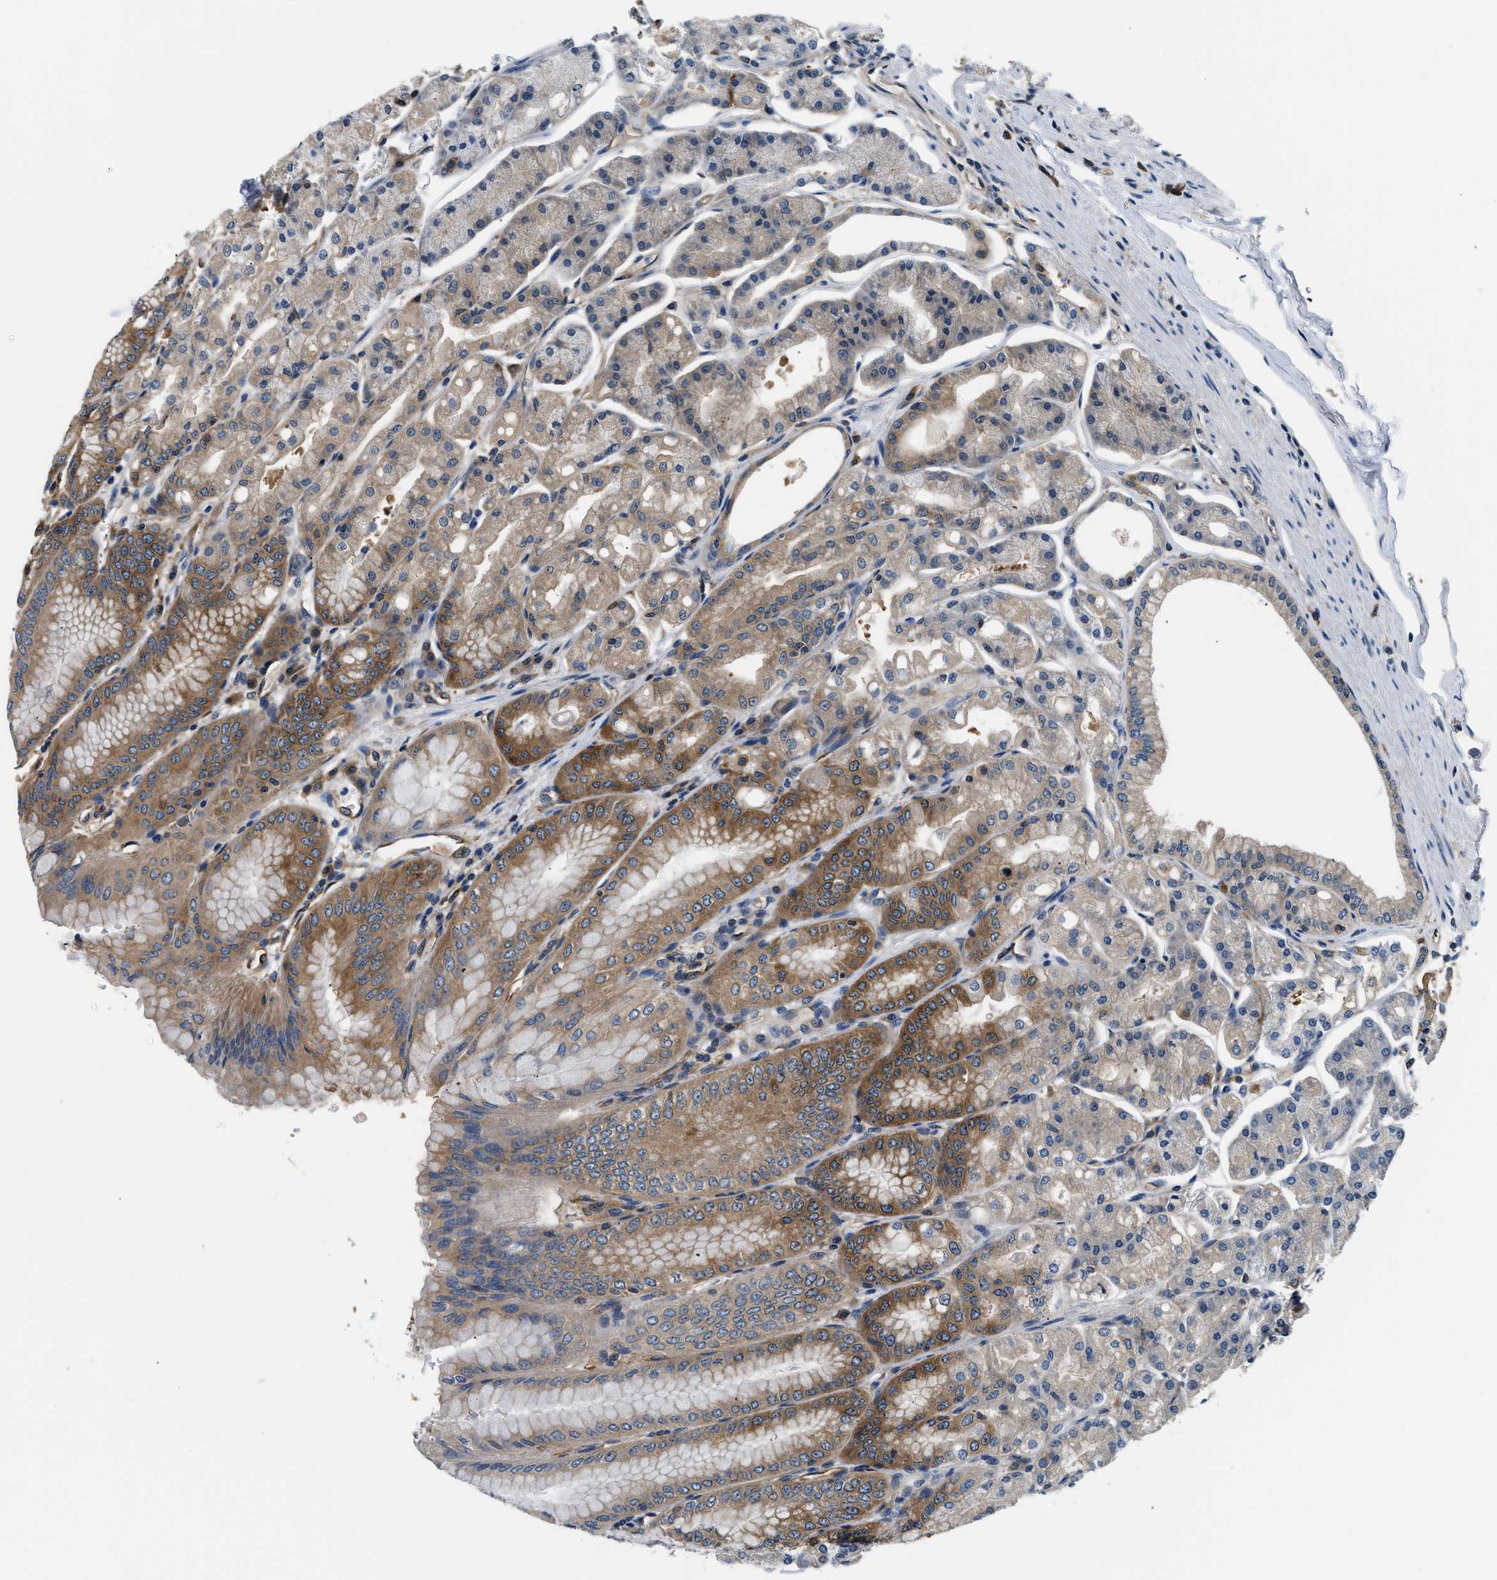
{"staining": {"intensity": "moderate", "quantity": "25%-75%", "location": "cytoplasmic/membranous"}, "tissue": "stomach", "cell_type": "Glandular cells", "image_type": "normal", "snomed": [{"axis": "morphology", "description": "Normal tissue, NOS"}, {"axis": "topography", "description": "Stomach, lower"}], "caption": "This image exhibits benign stomach stained with immunohistochemistry to label a protein in brown. The cytoplasmic/membranous of glandular cells show moderate positivity for the protein. Nuclei are counter-stained blue.", "gene": "PPP2R1B", "patient": {"sex": "male", "age": 71}}